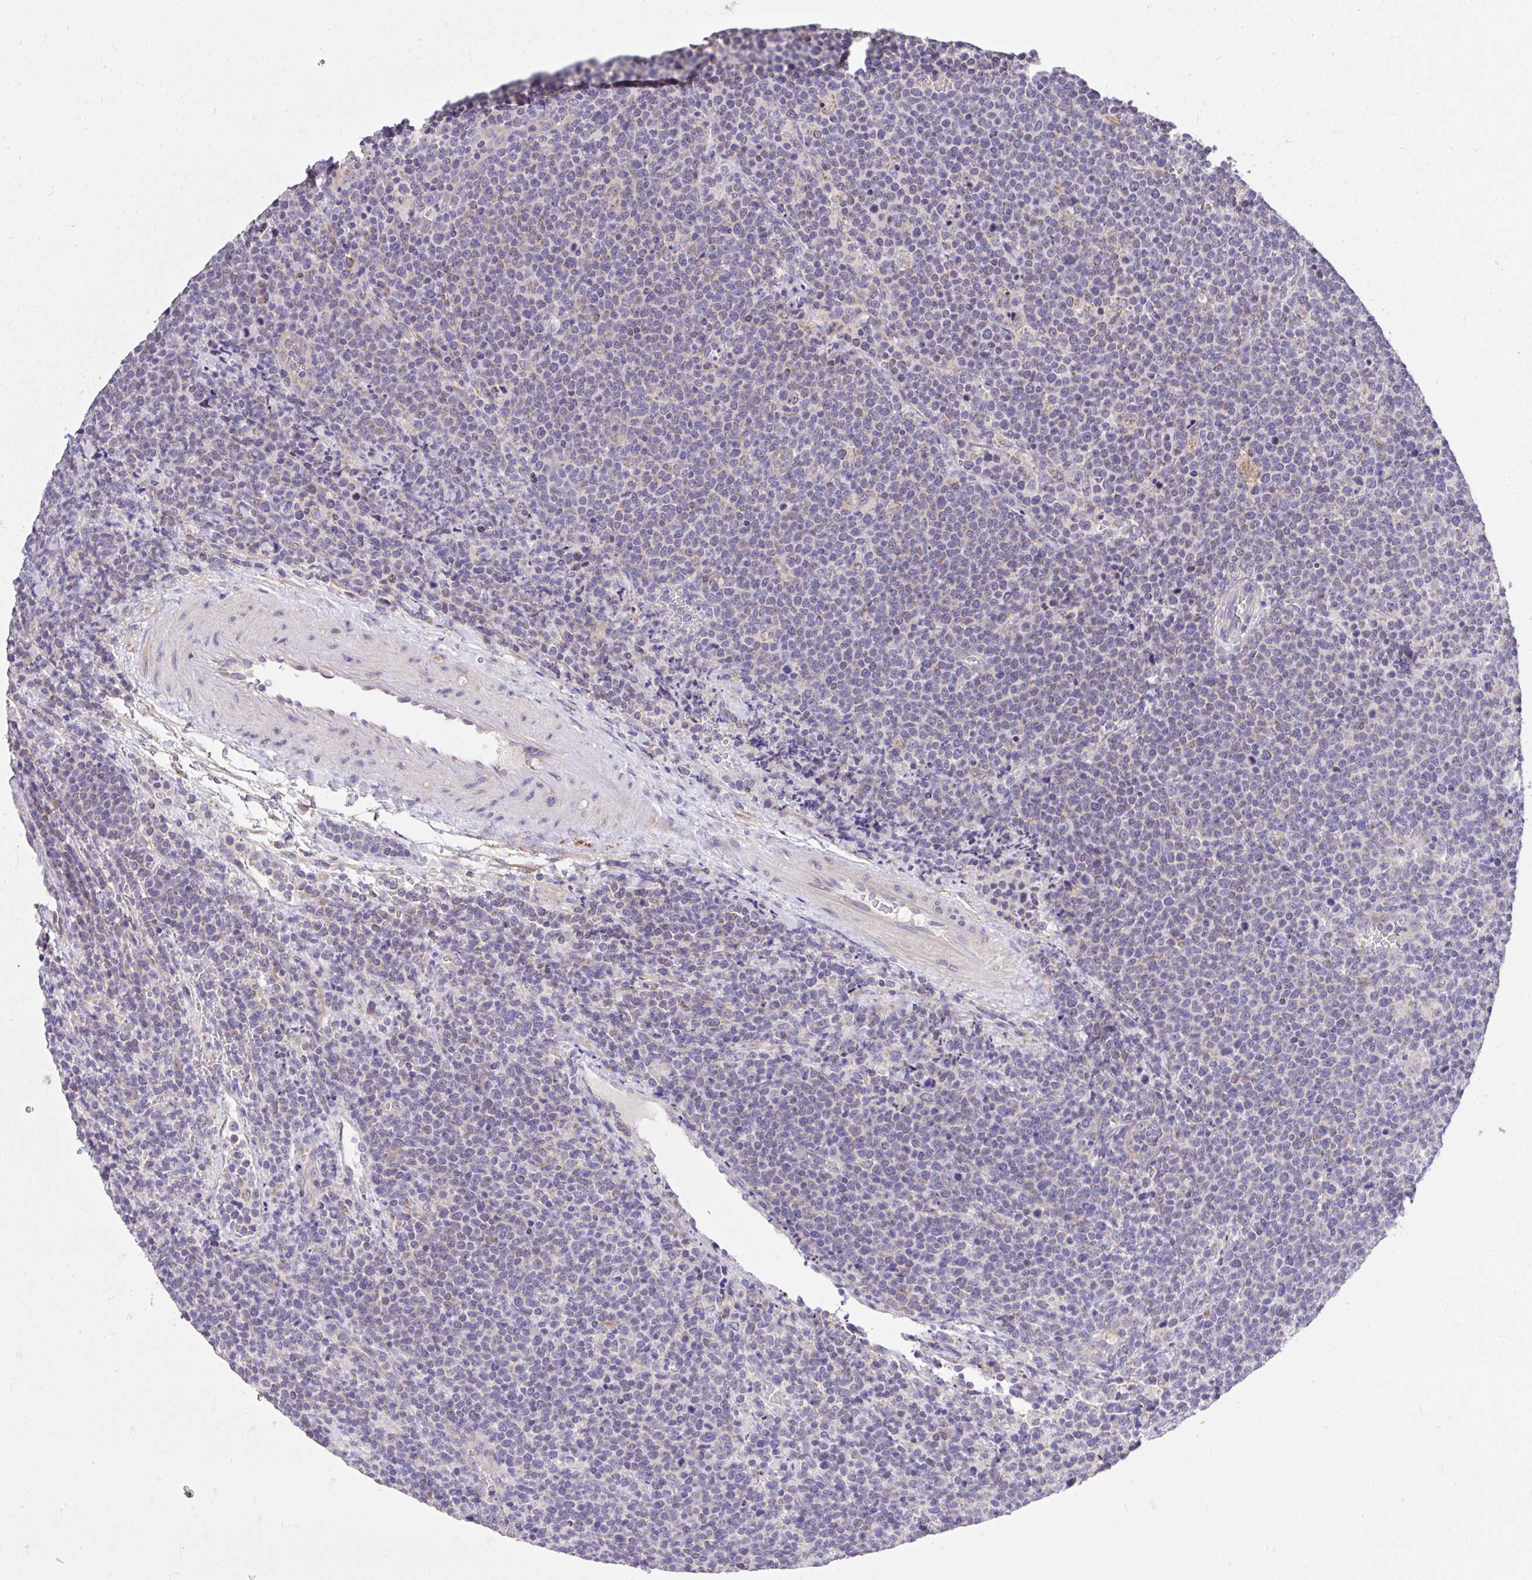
{"staining": {"intensity": "weak", "quantity": "25%-75%", "location": "cytoplasmic/membranous"}, "tissue": "lymphoma", "cell_type": "Tumor cells", "image_type": "cancer", "snomed": [{"axis": "morphology", "description": "Malignant lymphoma, non-Hodgkin's type, High grade"}, {"axis": "topography", "description": "Lymph node"}], "caption": "Human high-grade malignant lymphoma, non-Hodgkin's type stained with a protein marker demonstrates weak staining in tumor cells.", "gene": "MPC2", "patient": {"sex": "male", "age": 61}}